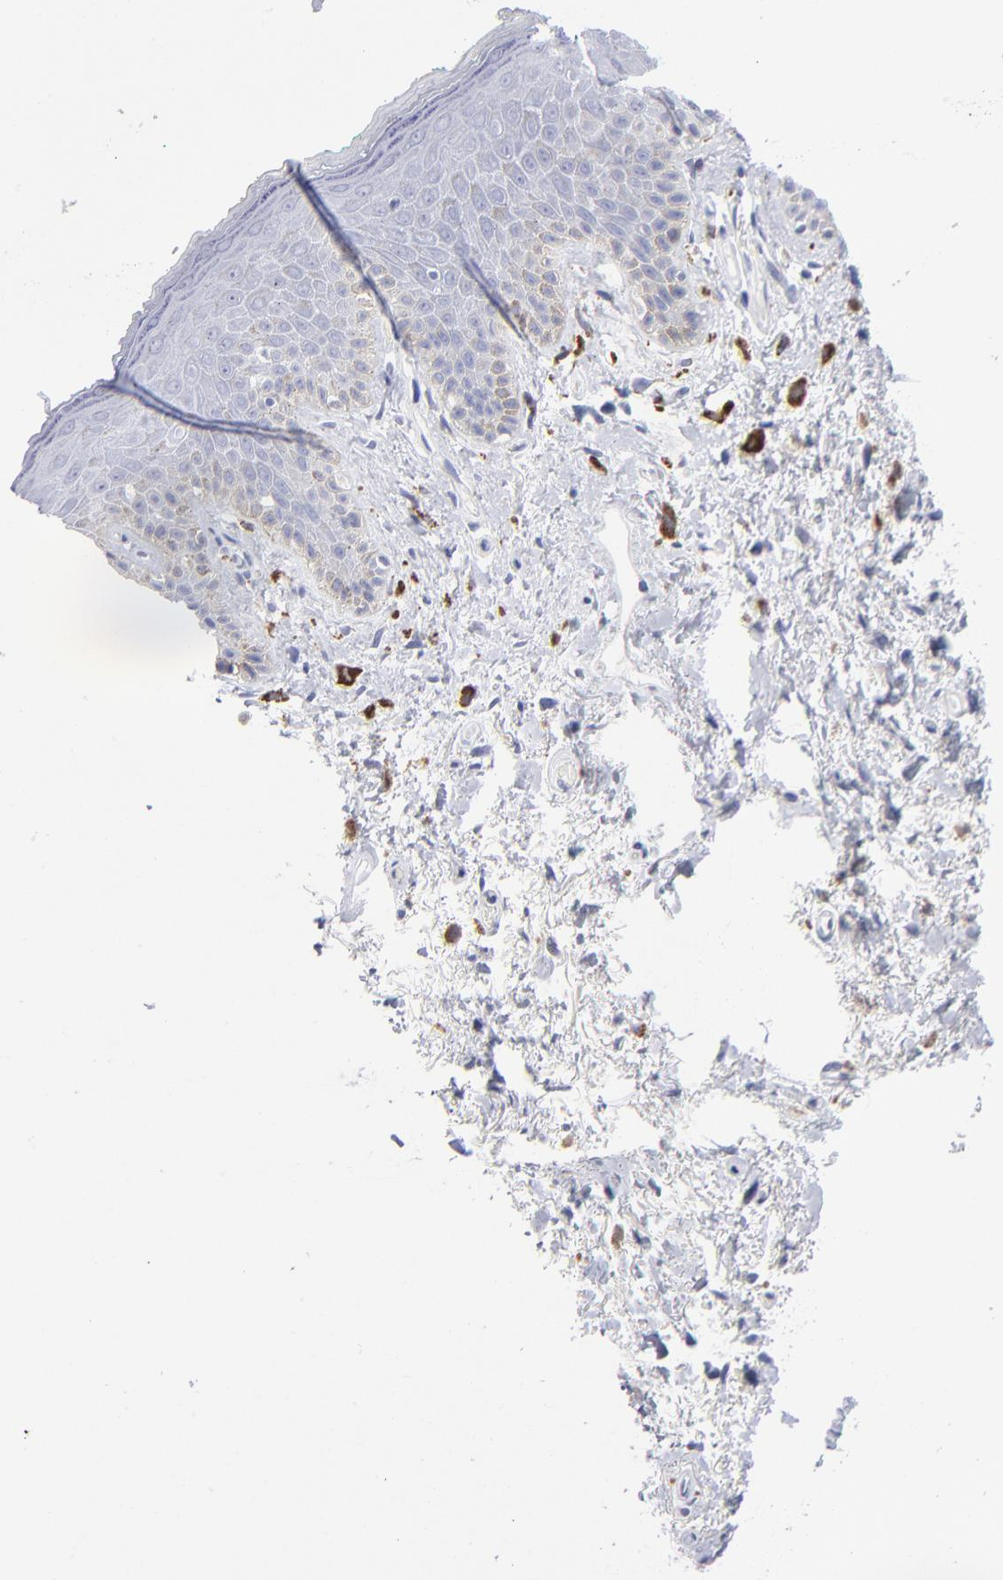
{"staining": {"intensity": "negative", "quantity": "none", "location": "none"}, "tissue": "skin", "cell_type": "Epidermal cells", "image_type": "normal", "snomed": [{"axis": "morphology", "description": "Normal tissue, NOS"}, {"axis": "topography", "description": "Anal"}], "caption": "Immunohistochemistry (IHC) image of unremarkable skin: skin stained with DAB shows no significant protein staining in epidermal cells. (DAB (3,3'-diaminobenzidine) immunohistochemistry (IHC) with hematoxylin counter stain).", "gene": "CD180", "patient": {"sex": "male", "age": 74}}